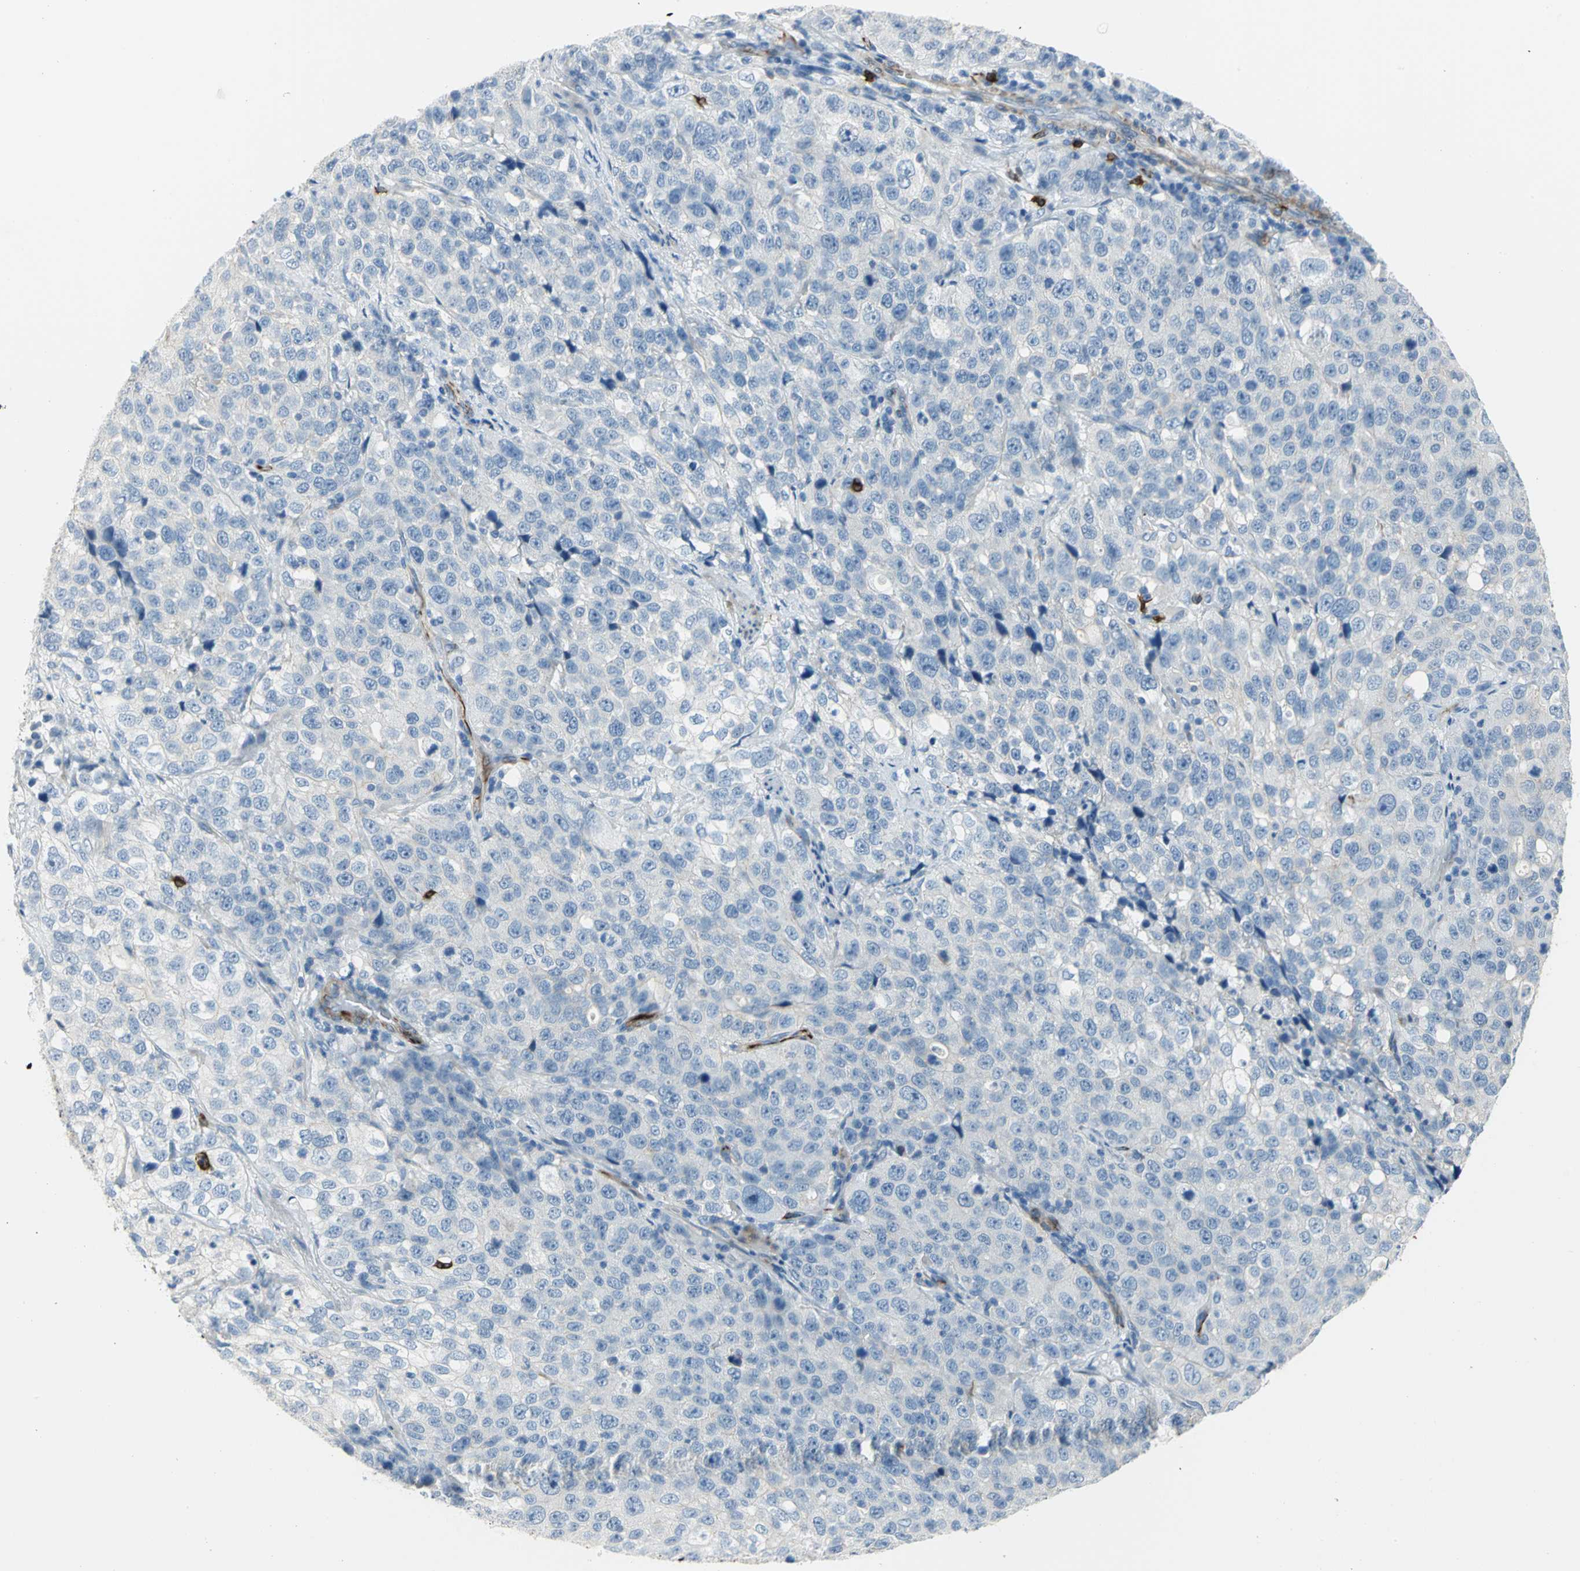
{"staining": {"intensity": "negative", "quantity": "none", "location": "none"}, "tissue": "stomach cancer", "cell_type": "Tumor cells", "image_type": "cancer", "snomed": [{"axis": "morphology", "description": "Normal tissue, NOS"}, {"axis": "morphology", "description": "Adenocarcinoma, NOS"}, {"axis": "topography", "description": "Stomach"}], "caption": "Immunohistochemical staining of stomach cancer (adenocarcinoma) reveals no significant positivity in tumor cells.", "gene": "ALOX15", "patient": {"sex": "male", "age": 48}}